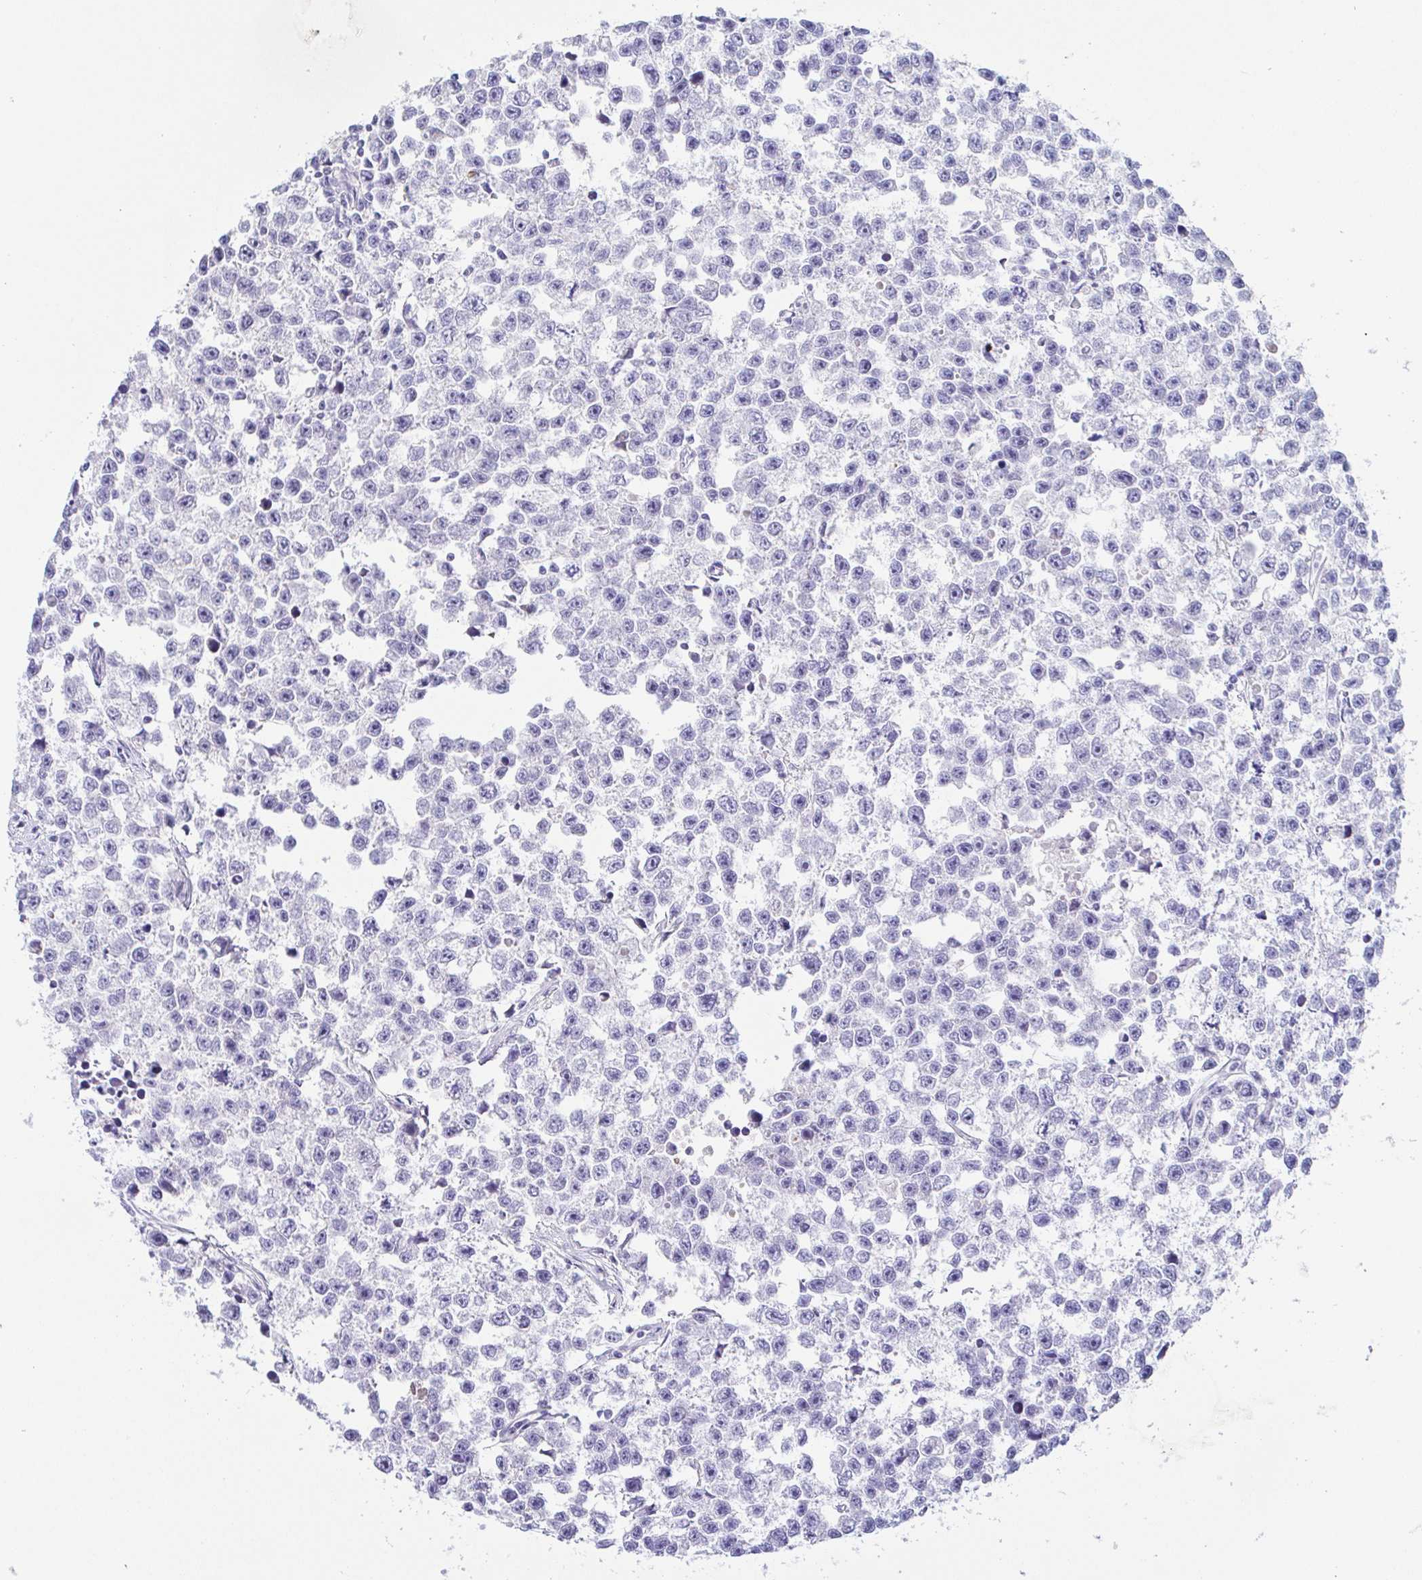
{"staining": {"intensity": "negative", "quantity": "none", "location": "none"}, "tissue": "testis cancer", "cell_type": "Tumor cells", "image_type": "cancer", "snomed": [{"axis": "morphology", "description": "Seminoma, NOS"}, {"axis": "topography", "description": "Testis"}], "caption": "Protein analysis of testis seminoma shows no significant positivity in tumor cells. The staining was performed using DAB to visualize the protein expression in brown, while the nuclei were stained in blue with hematoxylin (Magnification: 20x).", "gene": "PINLYP", "patient": {"sex": "male", "age": 26}}